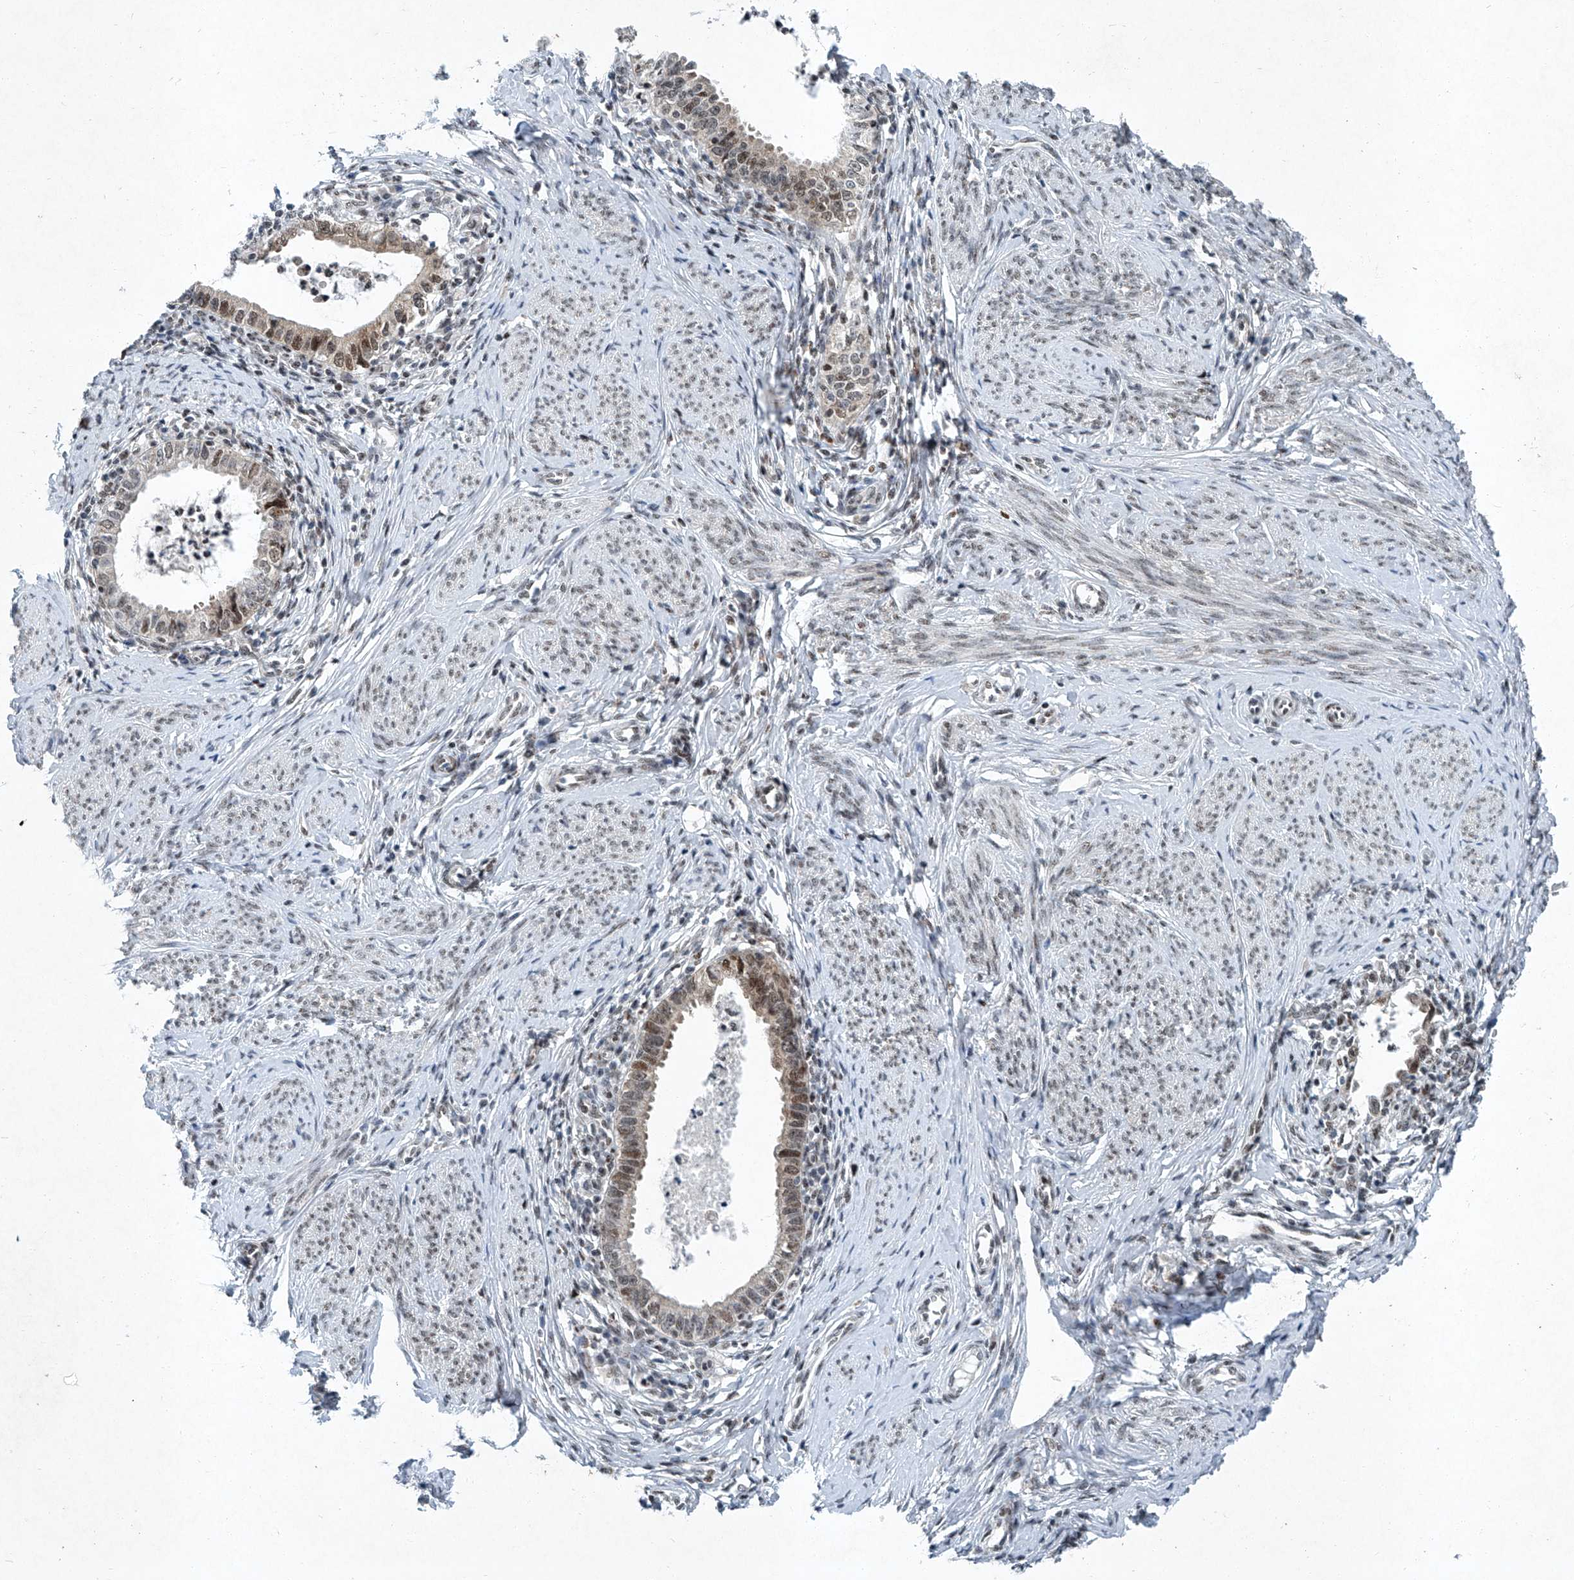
{"staining": {"intensity": "strong", "quantity": "25%-75%", "location": "nuclear"}, "tissue": "cervical cancer", "cell_type": "Tumor cells", "image_type": "cancer", "snomed": [{"axis": "morphology", "description": "Adenocarcinoma, NOS"}, {"axis": "topography", "description": "Cervix"}], "caption": "A brown stain shows strong nuclear staining of a protein in human cervical cancer tumor cells.", "gene": "TFDP1", "patient": {"sex": "female", "age": 36}}